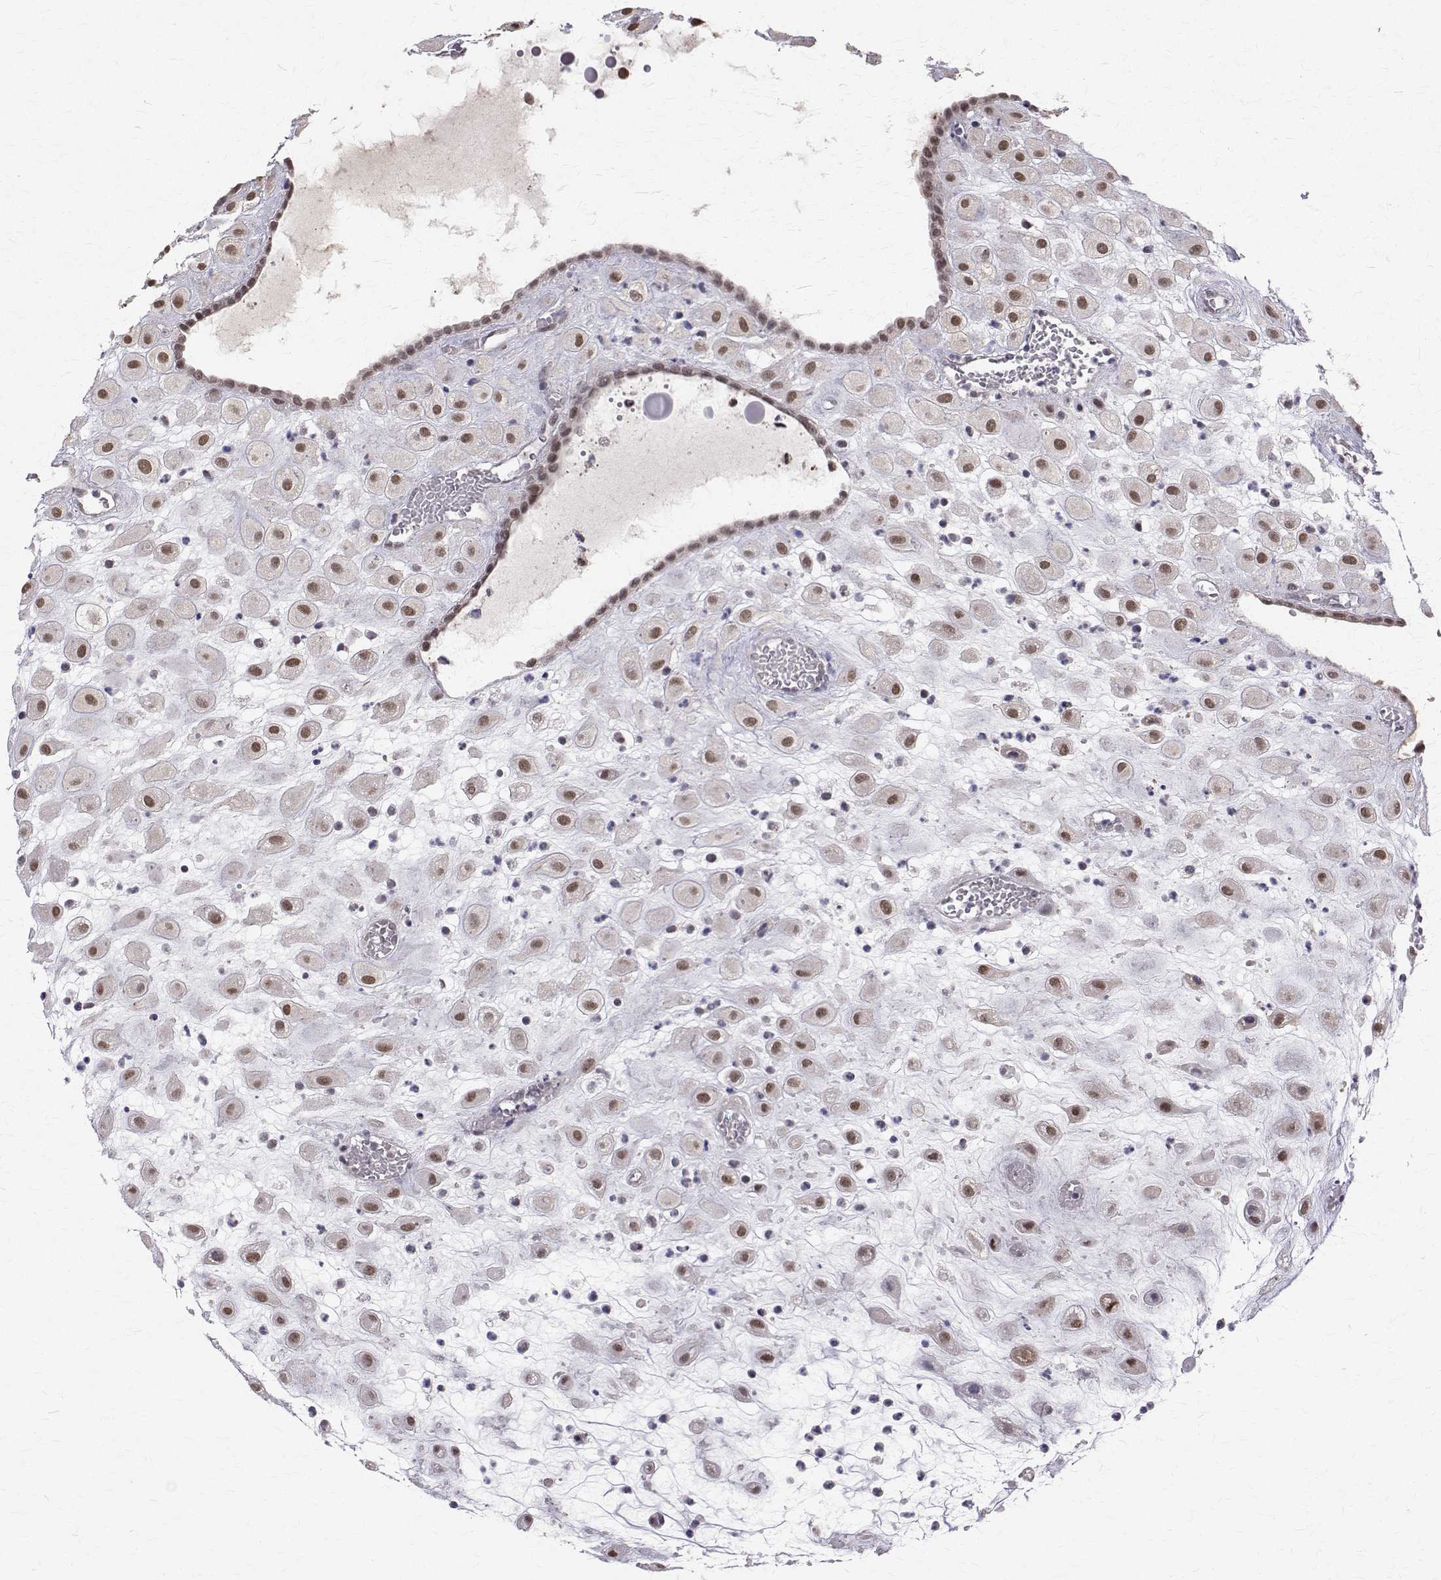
{"staining": {"intensity": "moderate", "quantity": ">75%", "location": "nuclear"}, "tissue": "placenta", "cell_type": "Decidual cells", "image_type": "normal", "snomed": [{"axis": "morphology", "description": "Normal tissue, NOS"}, {"axis": "topography", "description": "Placenta"}], "caption": "Immunohistochemistry (IHC) photomicrograph of unremarkable human placenta stained for a protein (brown), which displays medium levels of moderate nuclear positivity in about >75% of decidual cells.", "gene": "NIF3L1", "patient": {"sex": "female", "age": 24}}